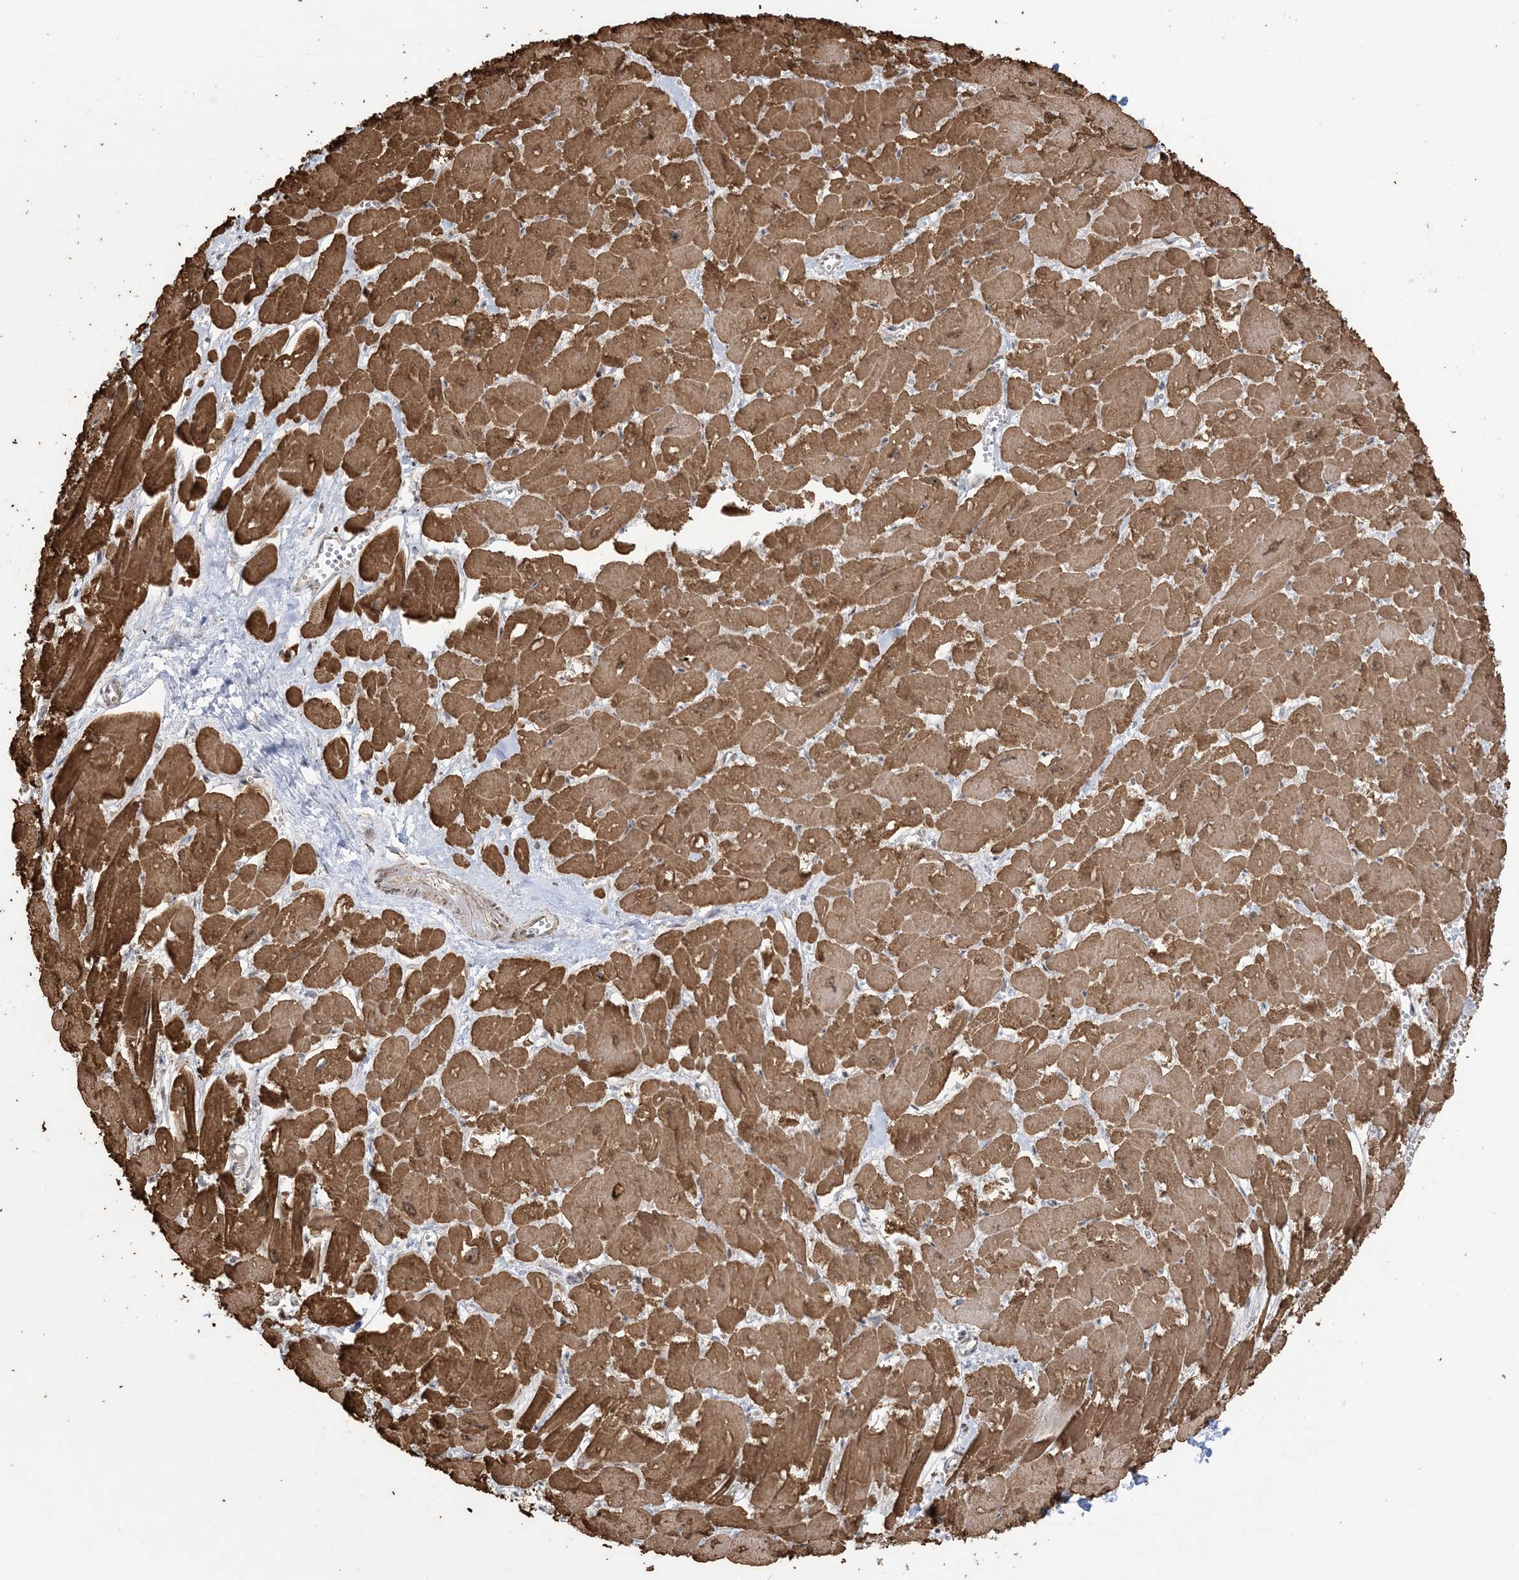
{"staining": {"intensity": "moderate", "quantity": ">75%", "location": "cytoplasmic/membranous,nuclear"}, "tissue": "heart muscle", "cell_type": "Cardiomyocytes", "image_type": "normal", "snomed": [{"axis": "morphology", "description": "Normal tissue, NOS"}, {"axis": "topography", "description": "Heart"}], "caption": "Human heart muscle stained for a protein (brown) exhibits moderate cytoplasmic/membranous,nuclear positive staining in about >75% of cardiomyocytes.", "gene": "MAPKBP1", "patient": {"sex": "male", "age": 54}}